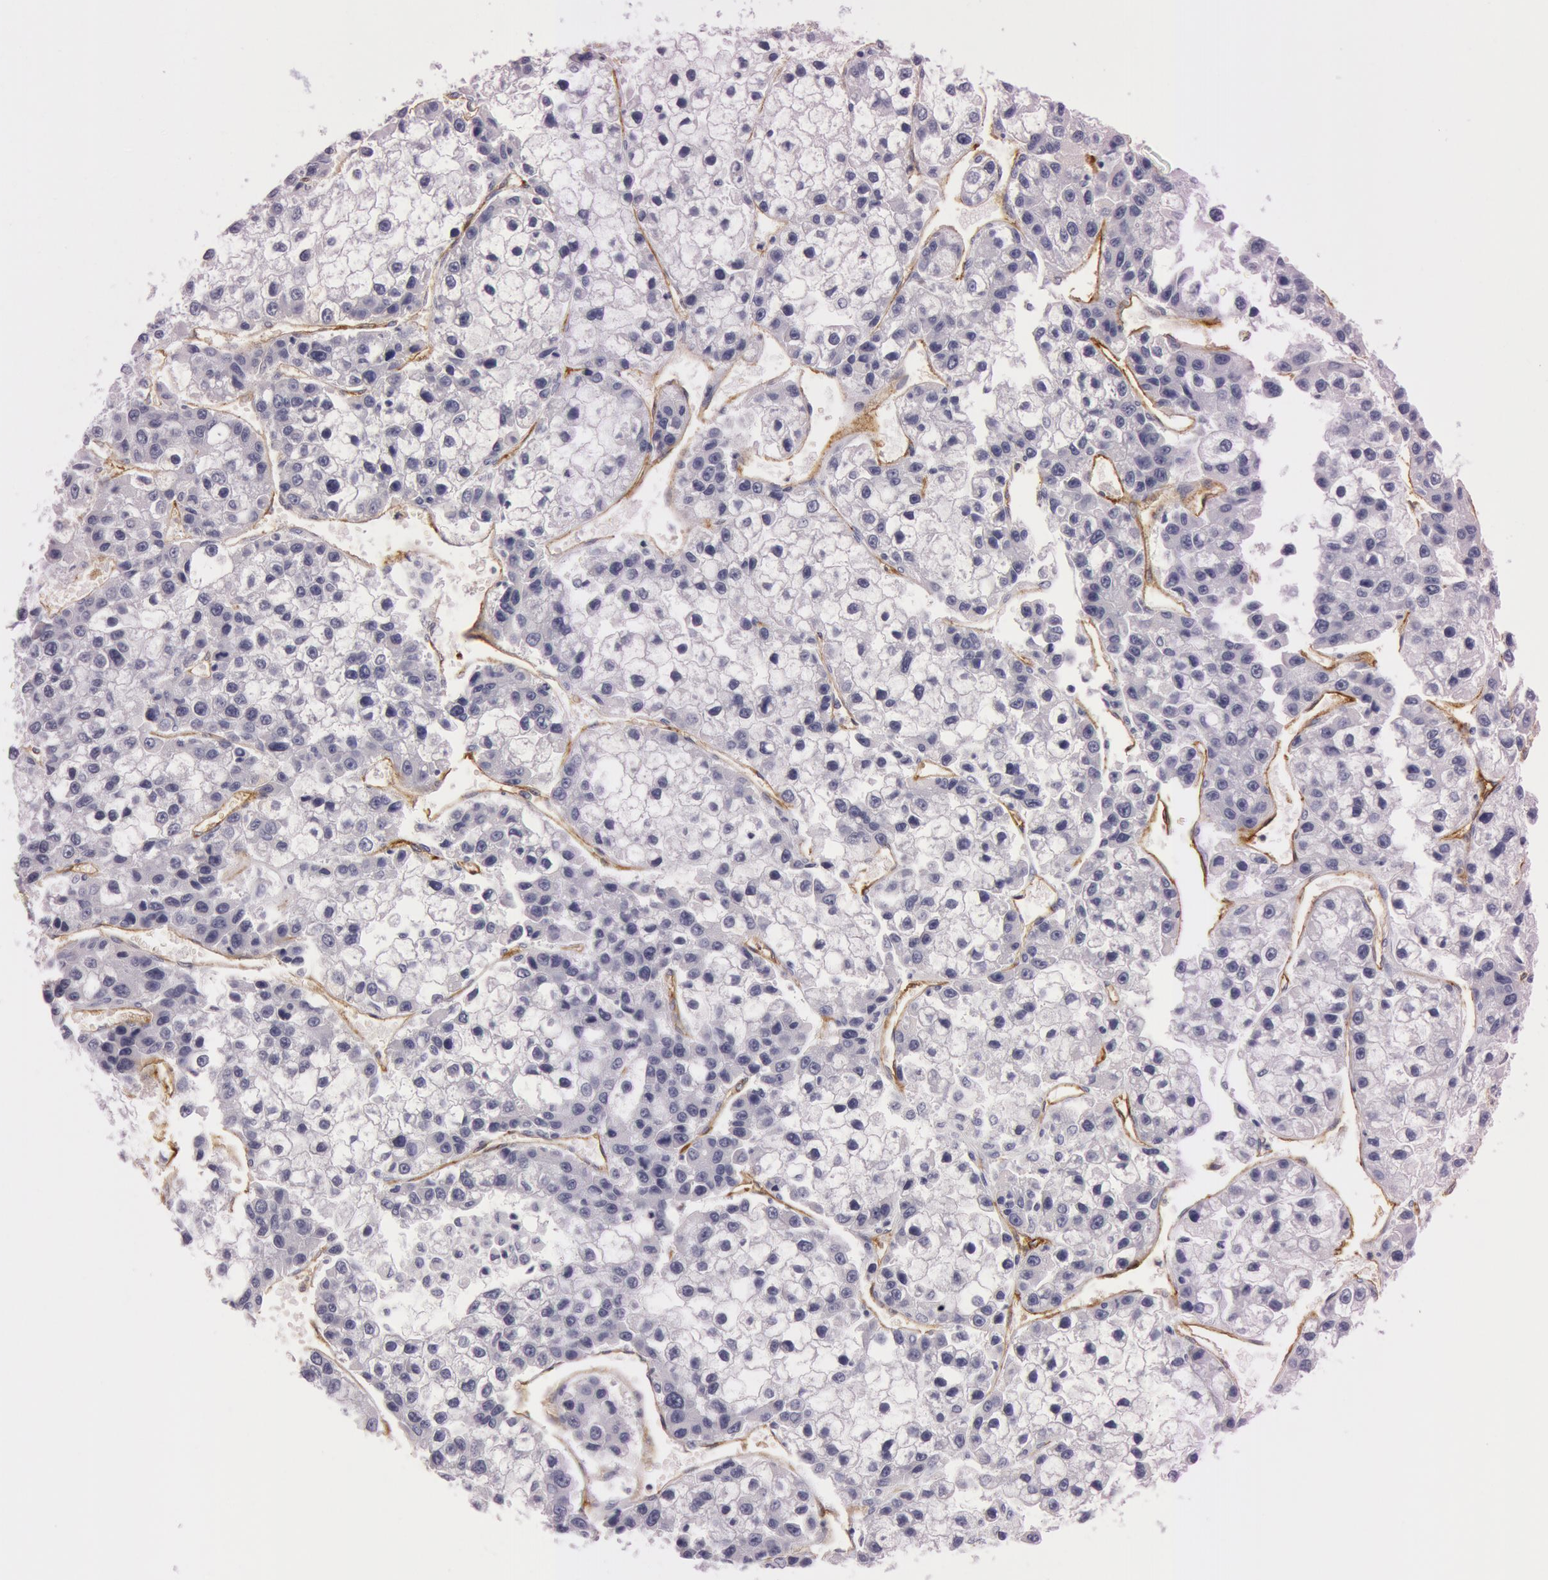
{"staining": {"intensity": "negative", "quantity": "none", "location": "none"}, "tissue": "liver cancer", "cell_type": "Tumor cells", "image_type": "cancer", "snomed": [{"axis": "morphology", "description": "Carcinoma, Hepatocellular, NOS"}, {"axis": "topography", "description": "Liver"}], "caption": "Immunohistochemistry (IHC) micrograph of neoplastic tissue: human hepatocellular carcinoma (liver) stained with DAB (3,3'-diaminobenzidine) exhibits no significant protein staining in tumor cells. Brightfield microscopy of immunohistochemistry stained with DAB (3,3'-diaminobenzidine) (brown) and hematoxylin (blue), captured at high magnification.", "gene": "FOLH1", "patient": {"sex": "female", "age": 66}}